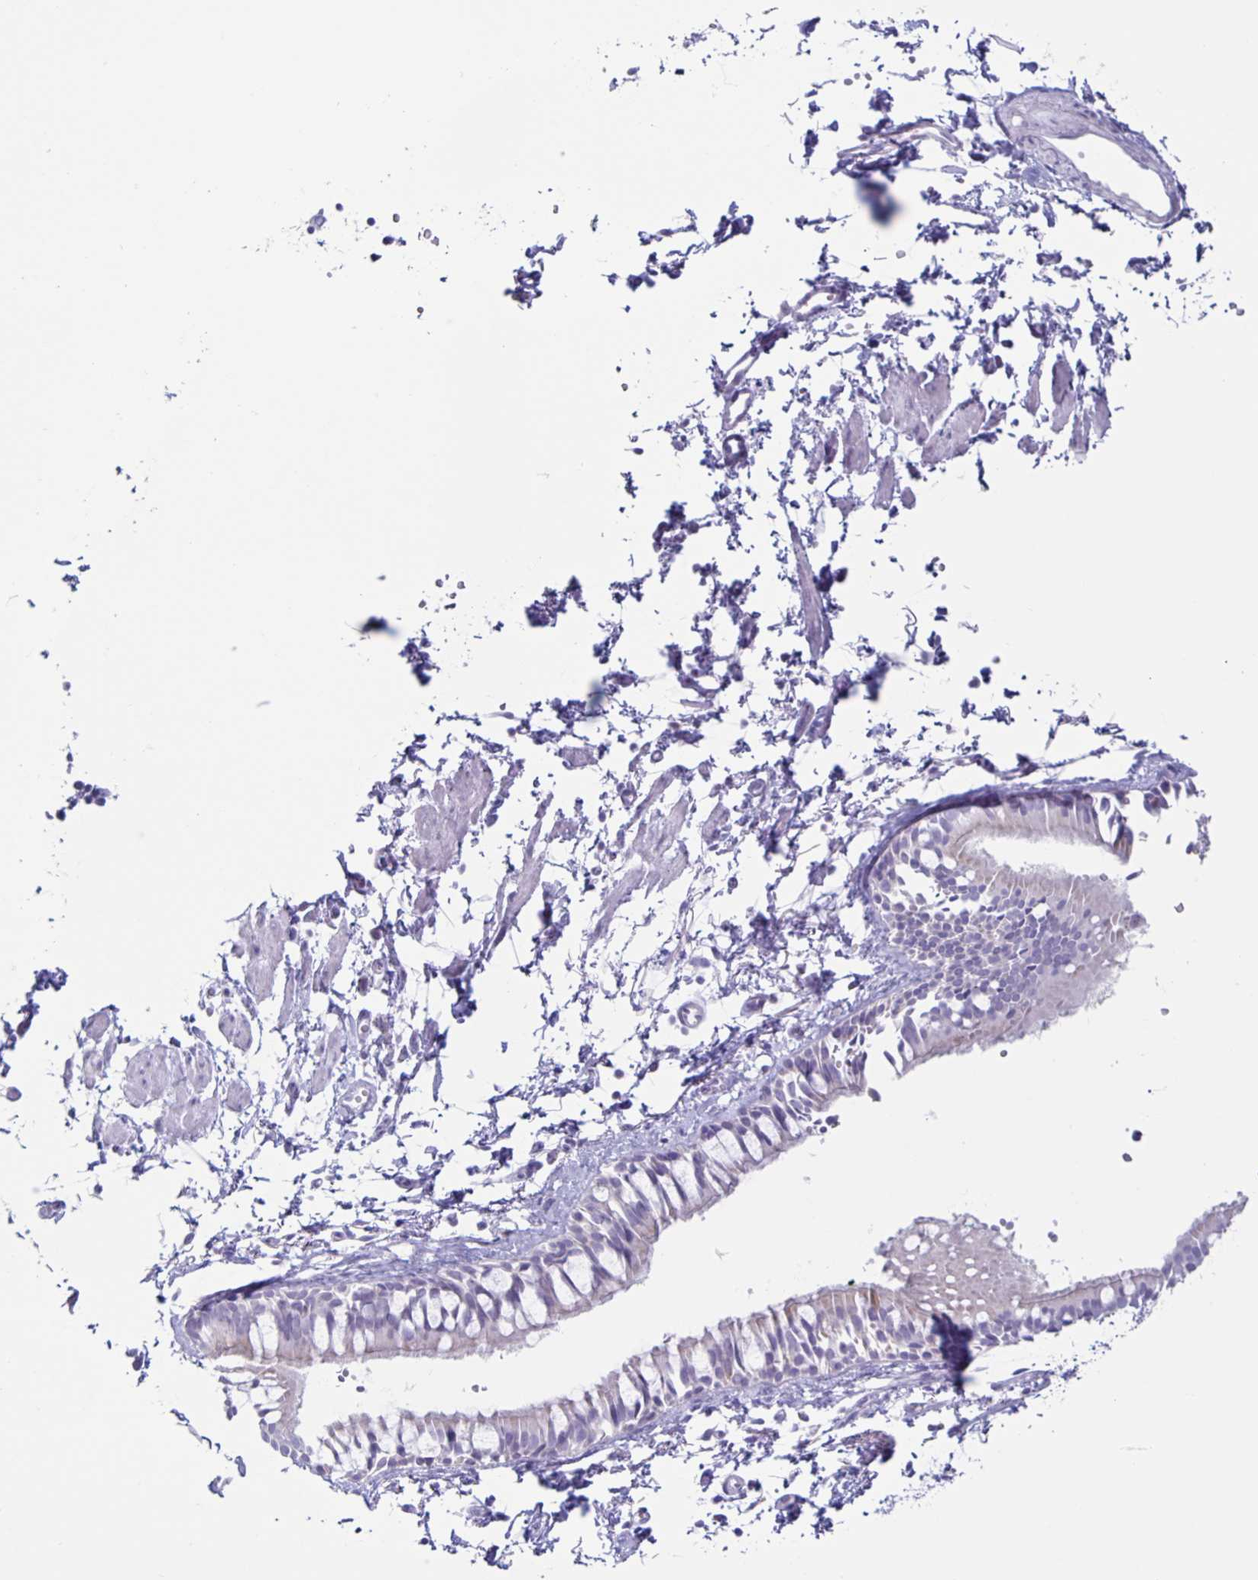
{"staining": {"intensity": "negative", "quantity": "none", "location": "none"}, "tissue": "bronchus", "cell_type": "Respiratory epithelial cells", "image_type": "normal", "snomed": [{"axis": "morphology", "description": "Normal tissue, NOS"}, {"axis": "topography", "description": "Bronchus"}], "caption": "Protein analysis of benign bronchus shows no significant staining in respiratory epithelial cells.", "gene": "CT45A10", "patient": {"sex": "female", "age": 59}}